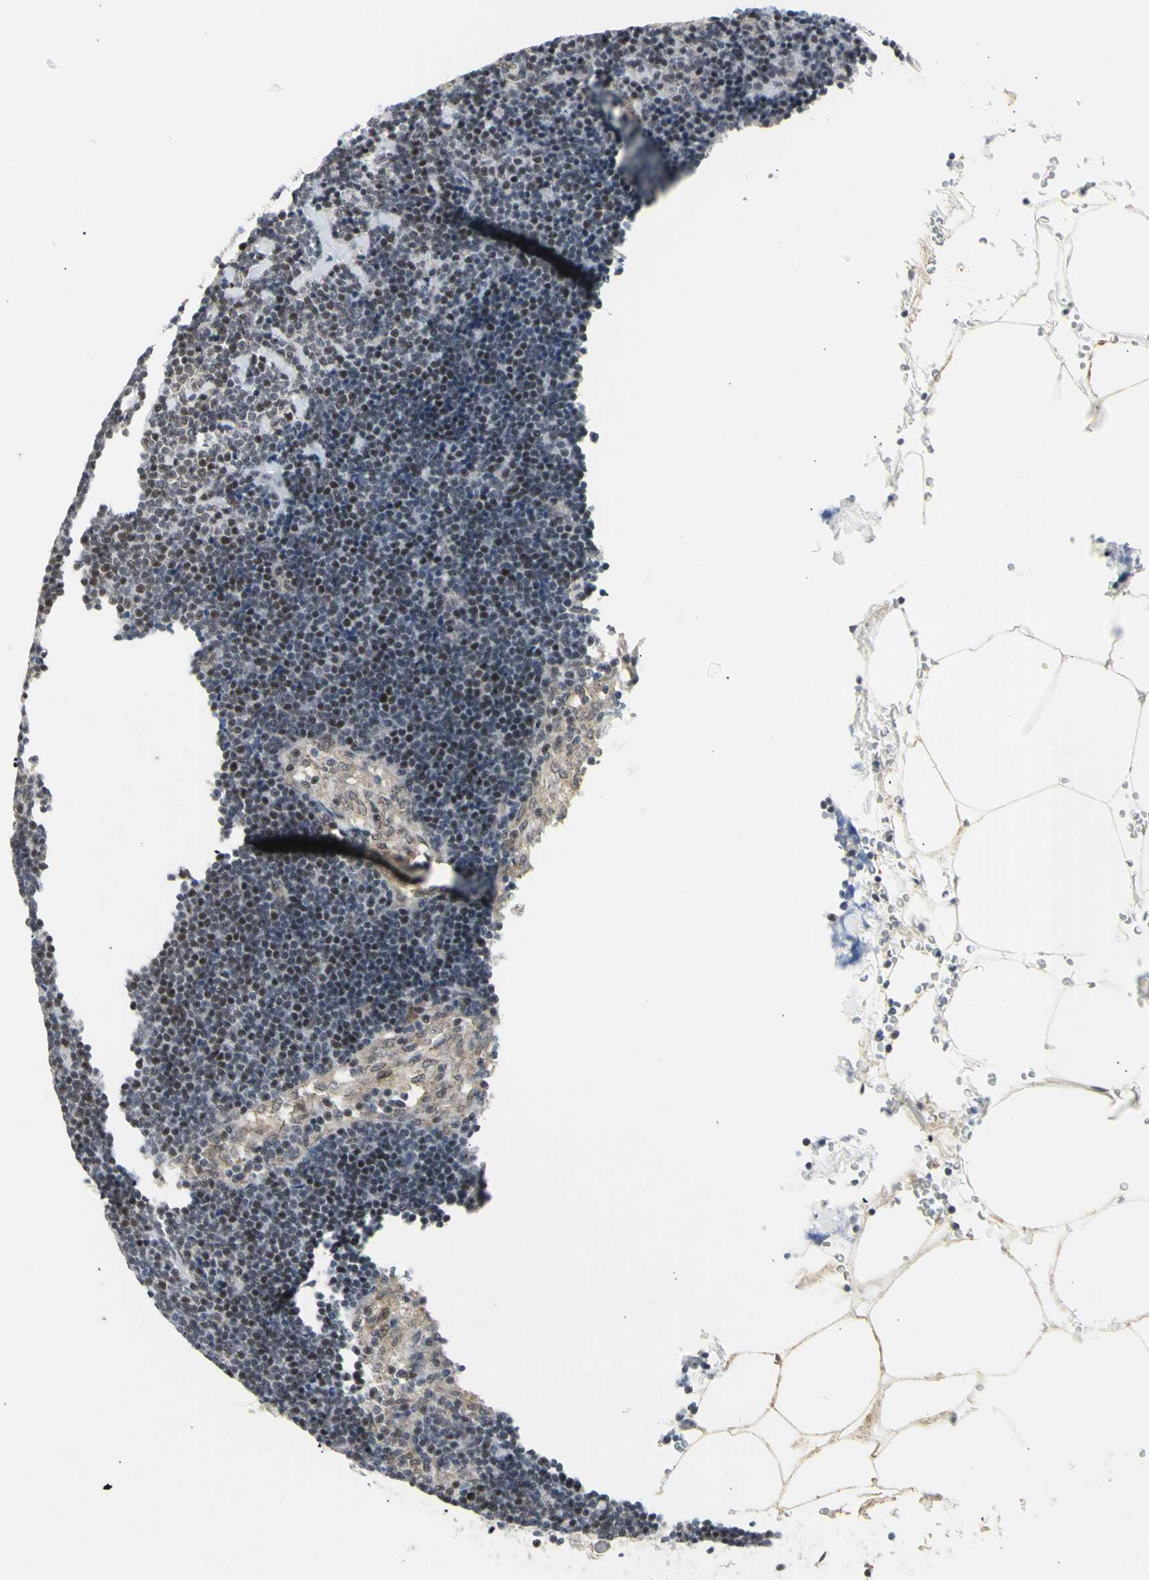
{"staining": {"intensity": "negative", "quantity": "none", "location": "none"}, "tissue": "lymph node", "cell_type": "Germinal center cells", "image_type": "normal", "snomed": [{"axis": "morphology", "description": "Normal tissue, NOS"}, {"axis": "topography", "description": "Lymph node"}], "caption": "IHC image of normal human lymph node stained for a protein (brown), which demonstrates no positivity in germinal center cells.", "gene": "DHRS7B", "patient": {"sex": "male", "age": 63}}